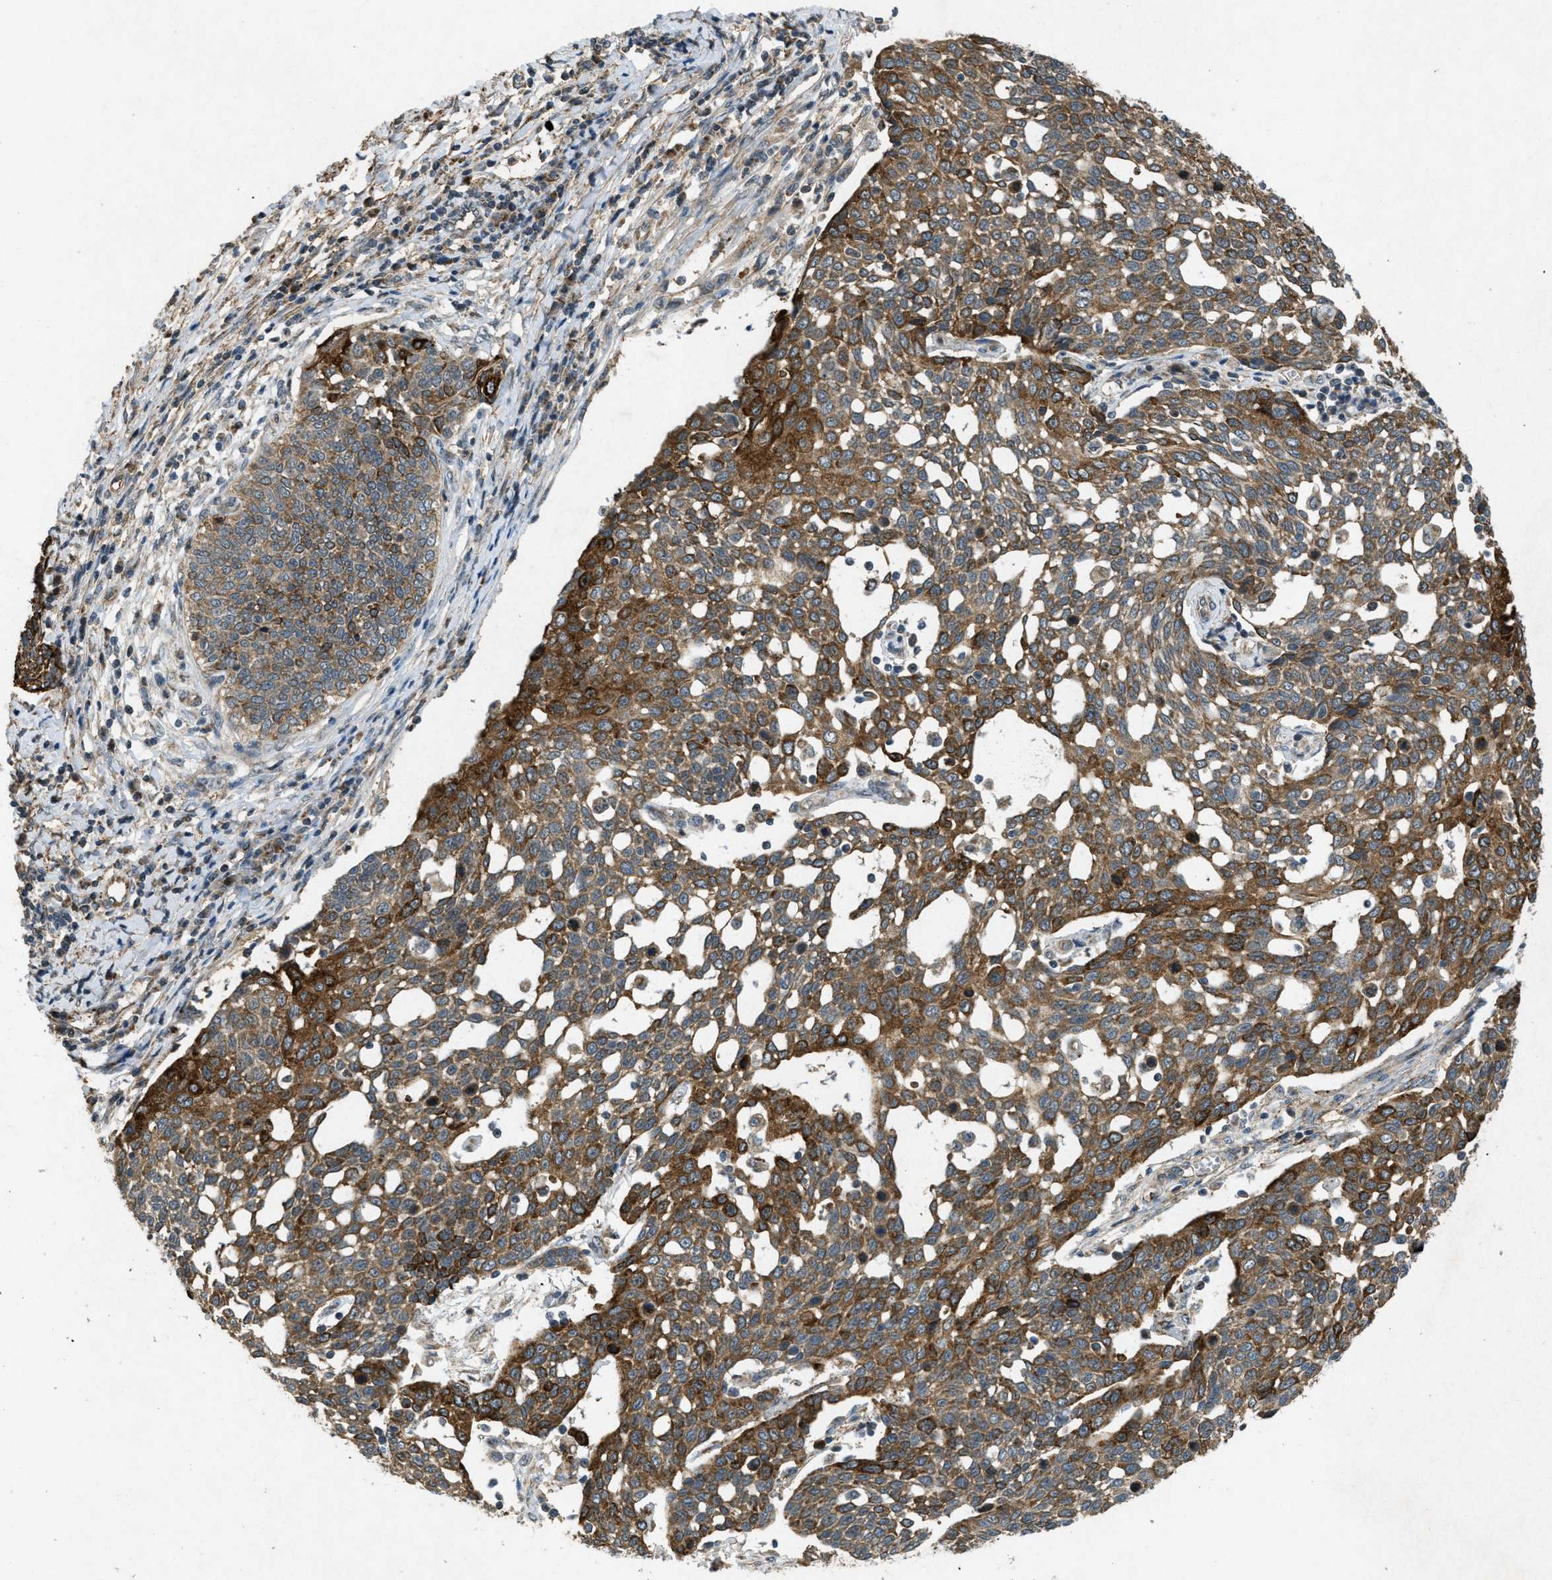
{"staining": {"intensity": "strong", "quantity": ">75%", "location": "cytoplasmic/membranous"}, "tissue": "cervical cancer", "cell_type": "Tumor cells", "image_type": "cancer", "snomed": [{"axis": "morphology", "description": "Squamous cell carcinoma, NOS"}, {"axis": "topography", "description": "Cervix"}], "caption": "Immunohistochemistry (IHC) (DAB (3,3'-diaminobenzidine)) staining of cervical squamous cell carcinoma exhibits strong cytoplasmic/membranous protein staining in approximately >75% of tumor cells.", "gene": "PPP1R15A", "patient": {"sex": "female", "age": 34}}